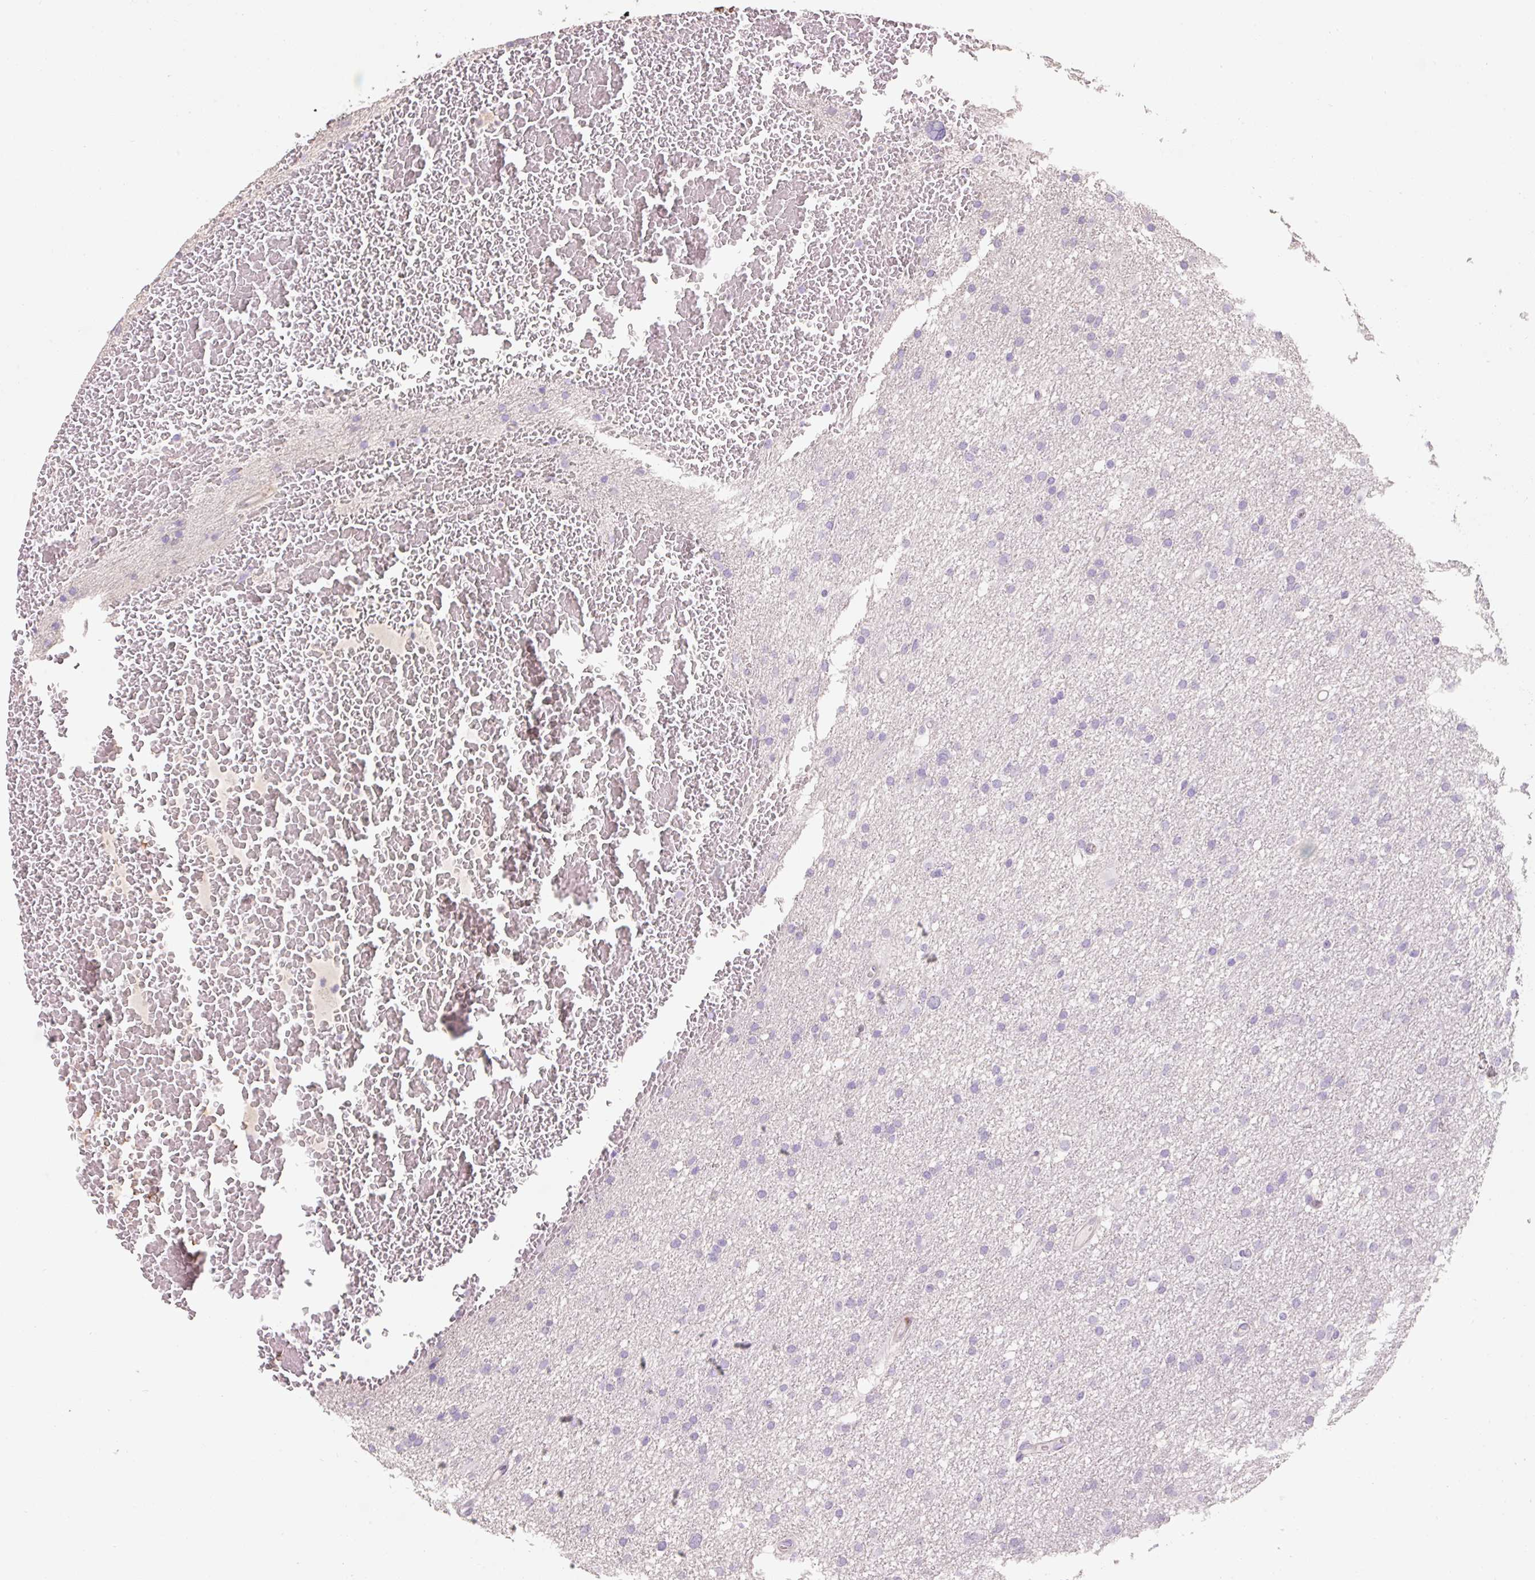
{"staining": {"intensity": "negative", "quantity": "none", "location": "none"}, "tissue": "glioma", "cell_type": "Tumor cells", "image_type": "cancer", "snomed": [{"axis": "morphology", "description": "Glioma, malignant, High grade"}, {"axis": "topography", "description": "Cerebral cortex"}], "caption": "IHC micrograph of malignant glioma (high-grade) stained for a protein (brown), which shows no expression in tumor cells.", "gene": "ZNF552", "patient": {"sex": "female", "age": 36}}